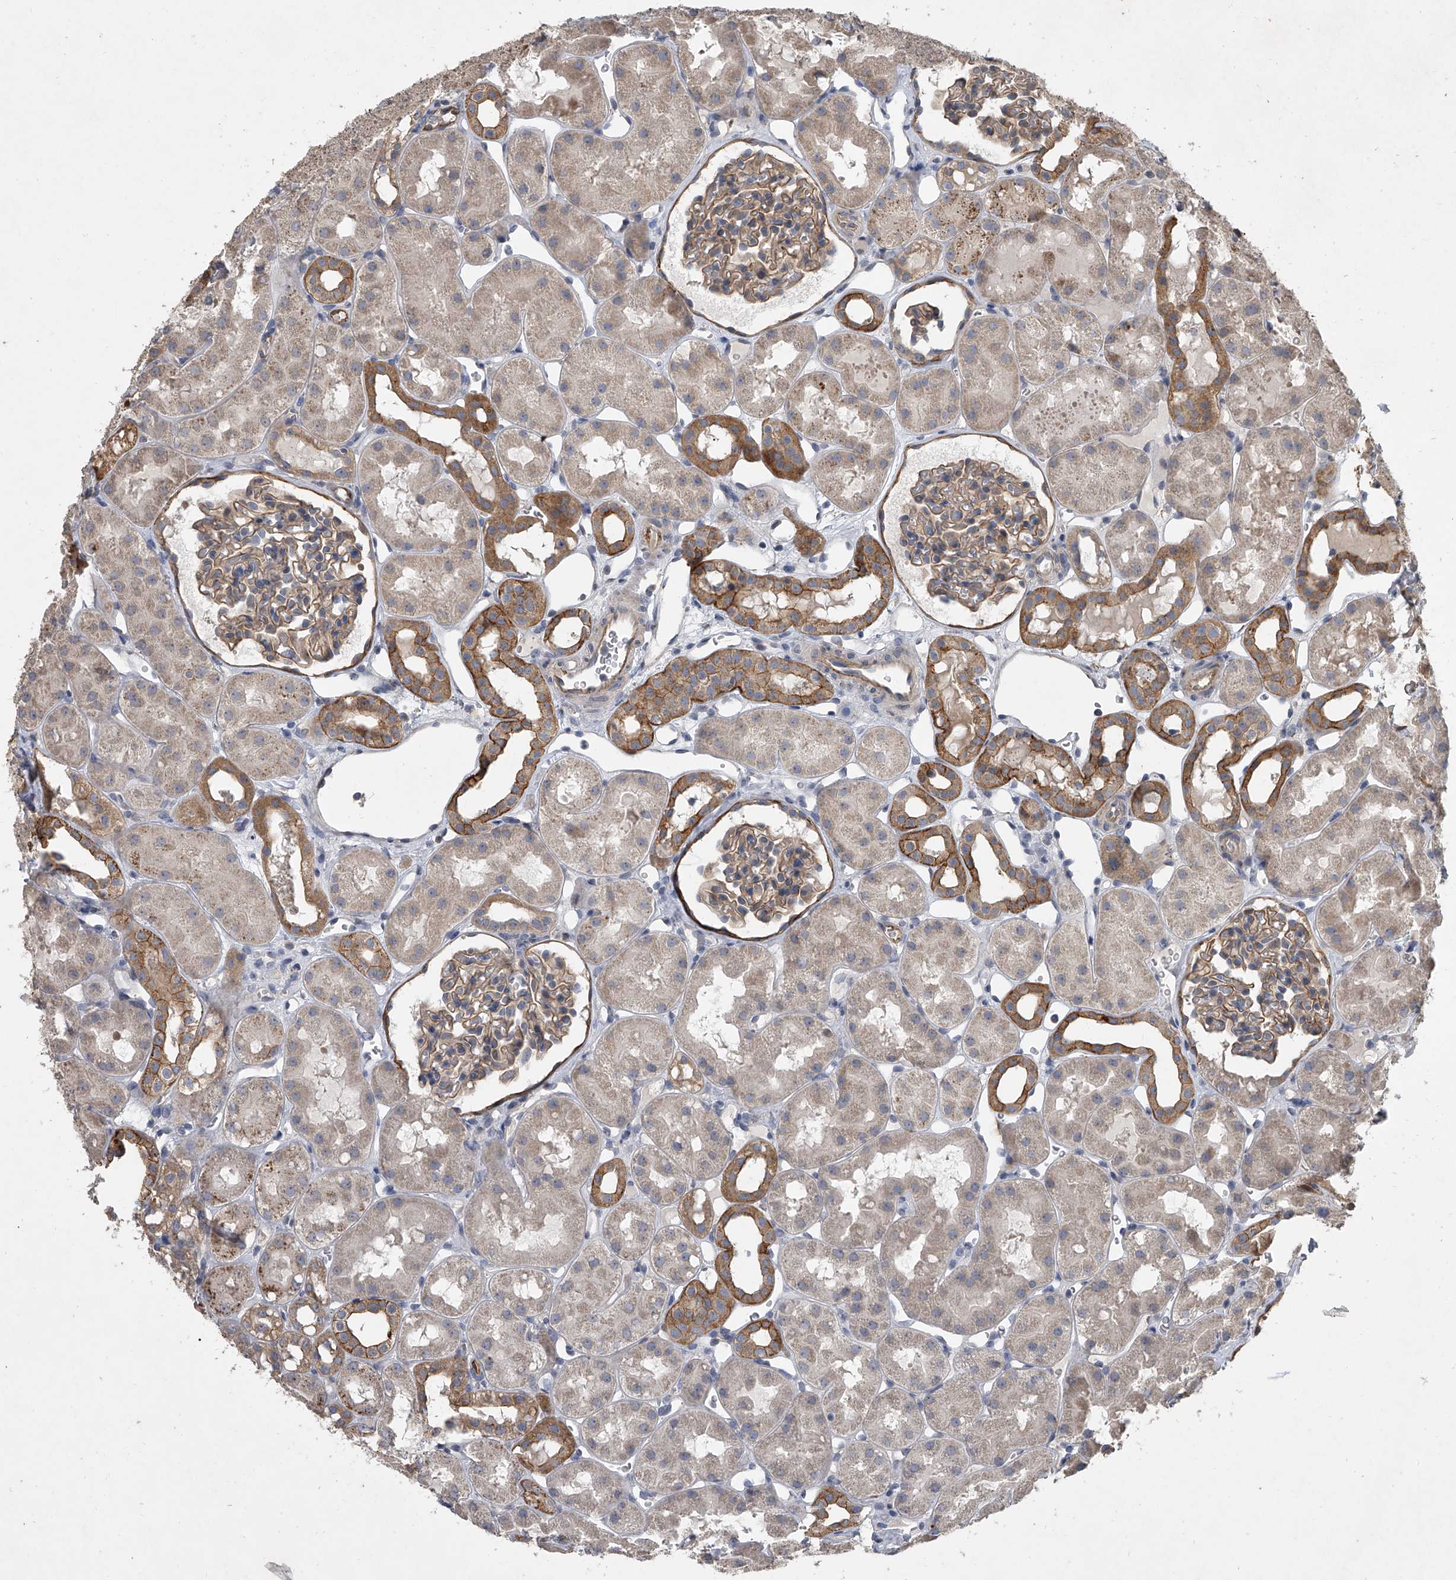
{"staining": {"intensity": "weak", "quantity": "25%-75%", "location": "cytoplasmic/membranous"}, "tissue": "kidney", "cell_type": "Cells in glomeruli", "image_type": "normal", "snomed": [{"axis": "morphology", "description": "Normal tissue, NOS"}, {"axis": "topography", "description": "Kidney"}], "caption": "Kidney stained with a brown dye displays weak cytoplasmic/membranous positive expression in about 25%-75% of cells in glomeruli.", "gene": "DOCK9", "patient": {"sex": "male", "age": 16}}